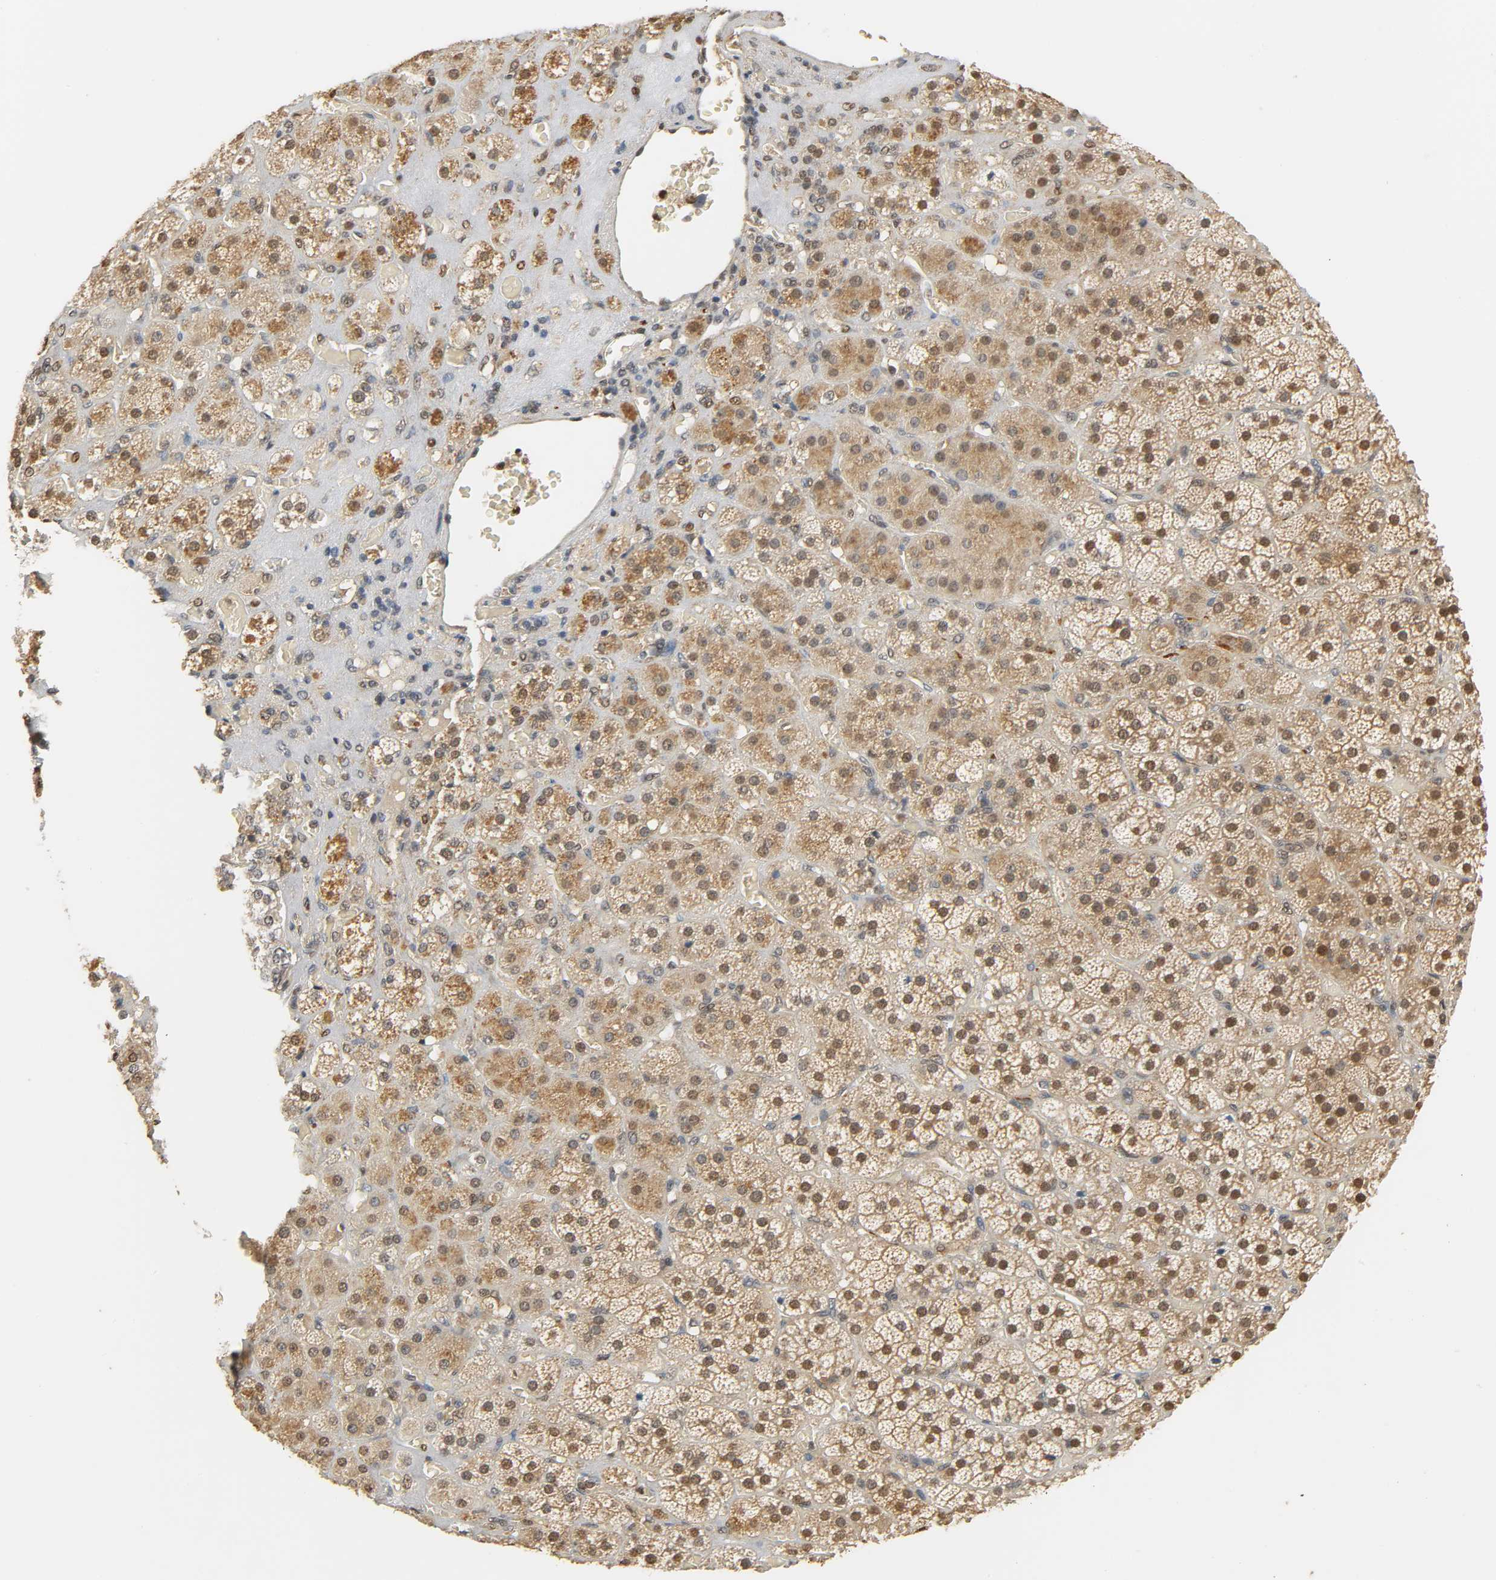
{"staining": {"intensity": "moderate", "quantity": ">75%", "location": "cytoplasmic/membranous,nuclear"}, "tissue": "adrenal gland", "cell_type": "Glandular cells", "image_type": "normal", "snomed": [{"axis": "morphology", "description": "Normal tissue, NOS"}, {"axis": "topography", "description": "Adrenal gland"}], "caption": "The micrograph displays staining of unremarkable adrenal gland, revealing moderate cytoplasmic/membranous,nuclear protein staining (brown color) within glandular cells.", "gene": "ZFPM2", "patient": {"sex": "female", "age": 71}}